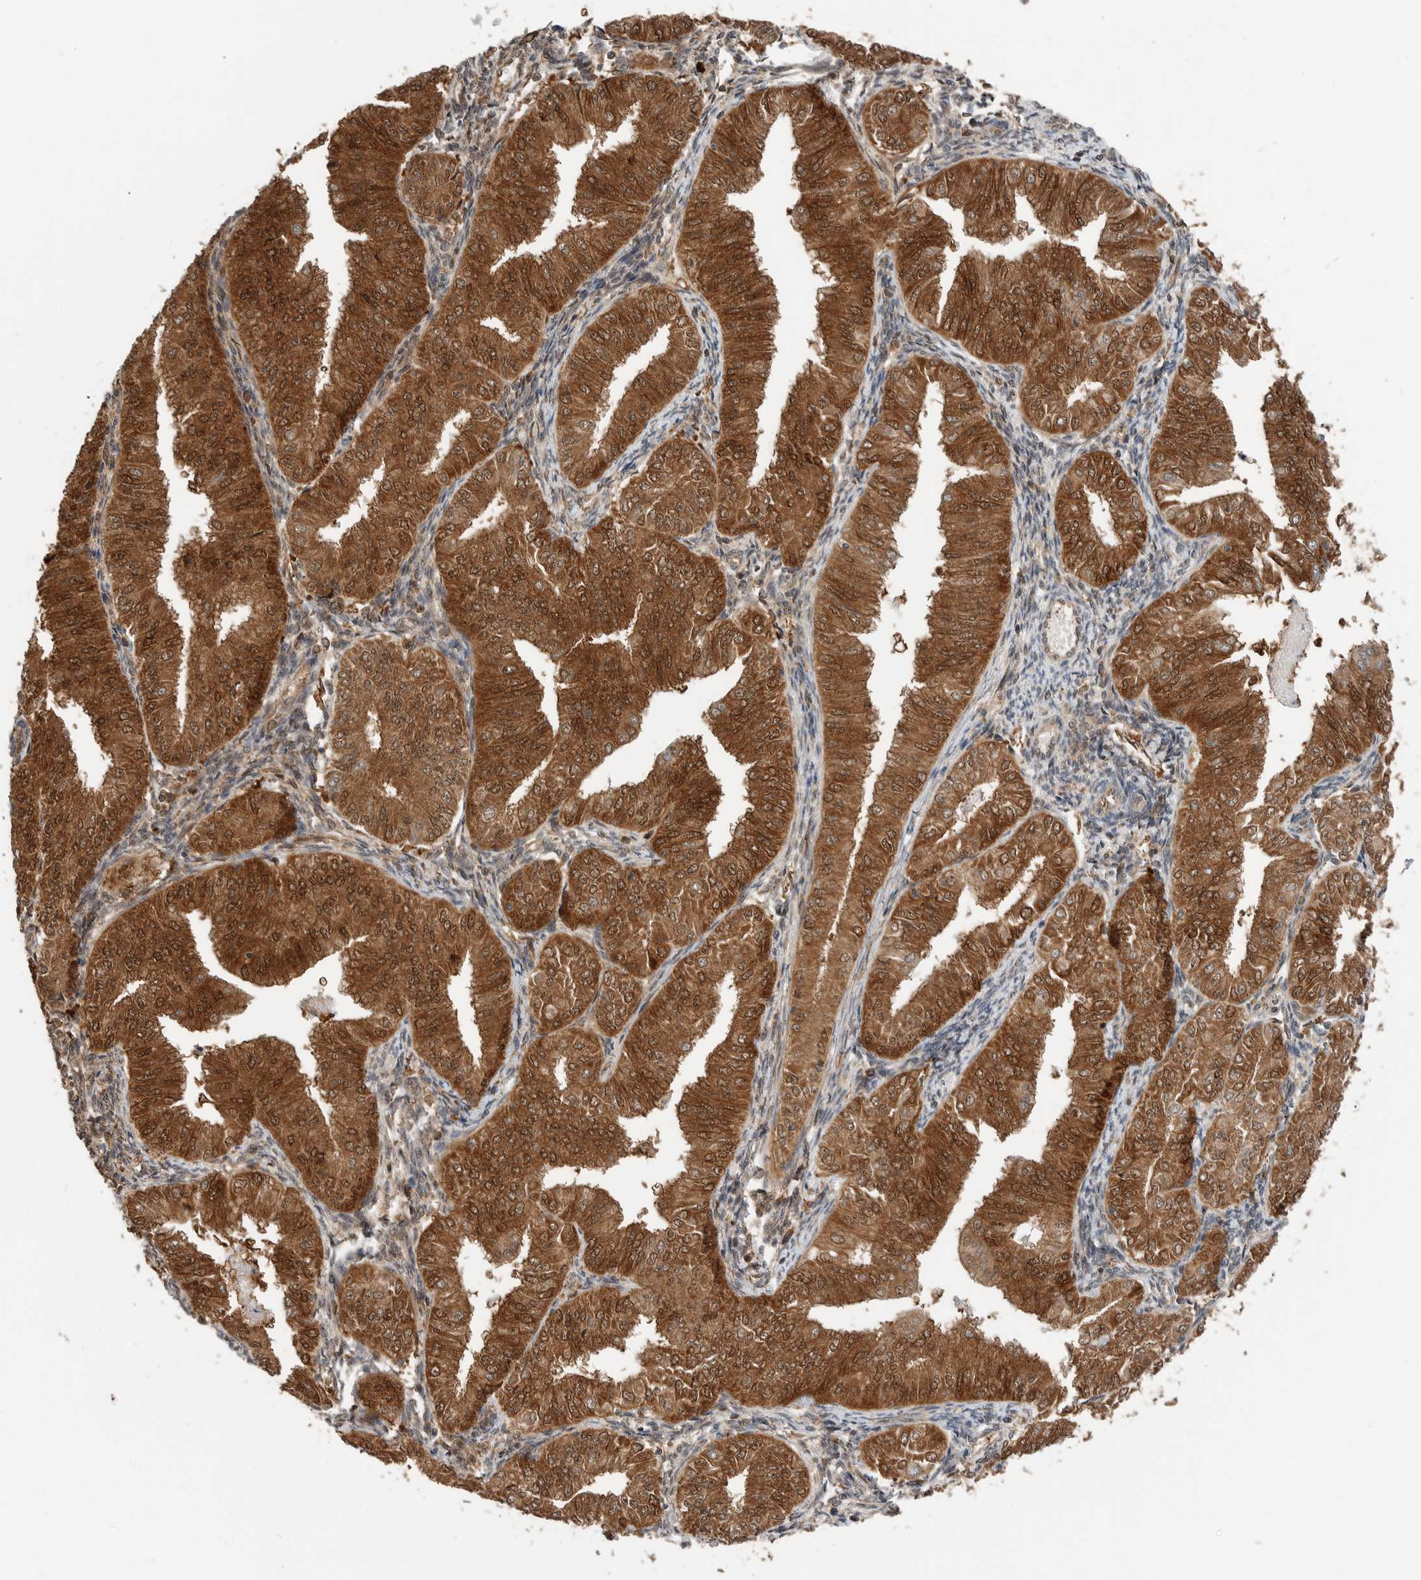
{"staining": {"intensity": "strong", "quantity": ">75%", "location": "cytoplasmic/membranous,nuclear"}, "tissue": "endometrial cancer", "cell_type": "Tumor cells", "image_type": "cancer", "snomed": [{"axis": "morphology", "description": "Normal tissue, NOS"}, {"axis": "morphology", "description": "Adenocarcinoma, NOS"}, {"axis": "topography", "description": "Endometrium"}], "caption": "Endometrial cancer stained with IHC displays strong cytoplasmic/membranous and nuclear positivity in about >75% of tumor cells.", "gene": "XPNPEP1", "patient": {"sex": "female", "age": 53}}